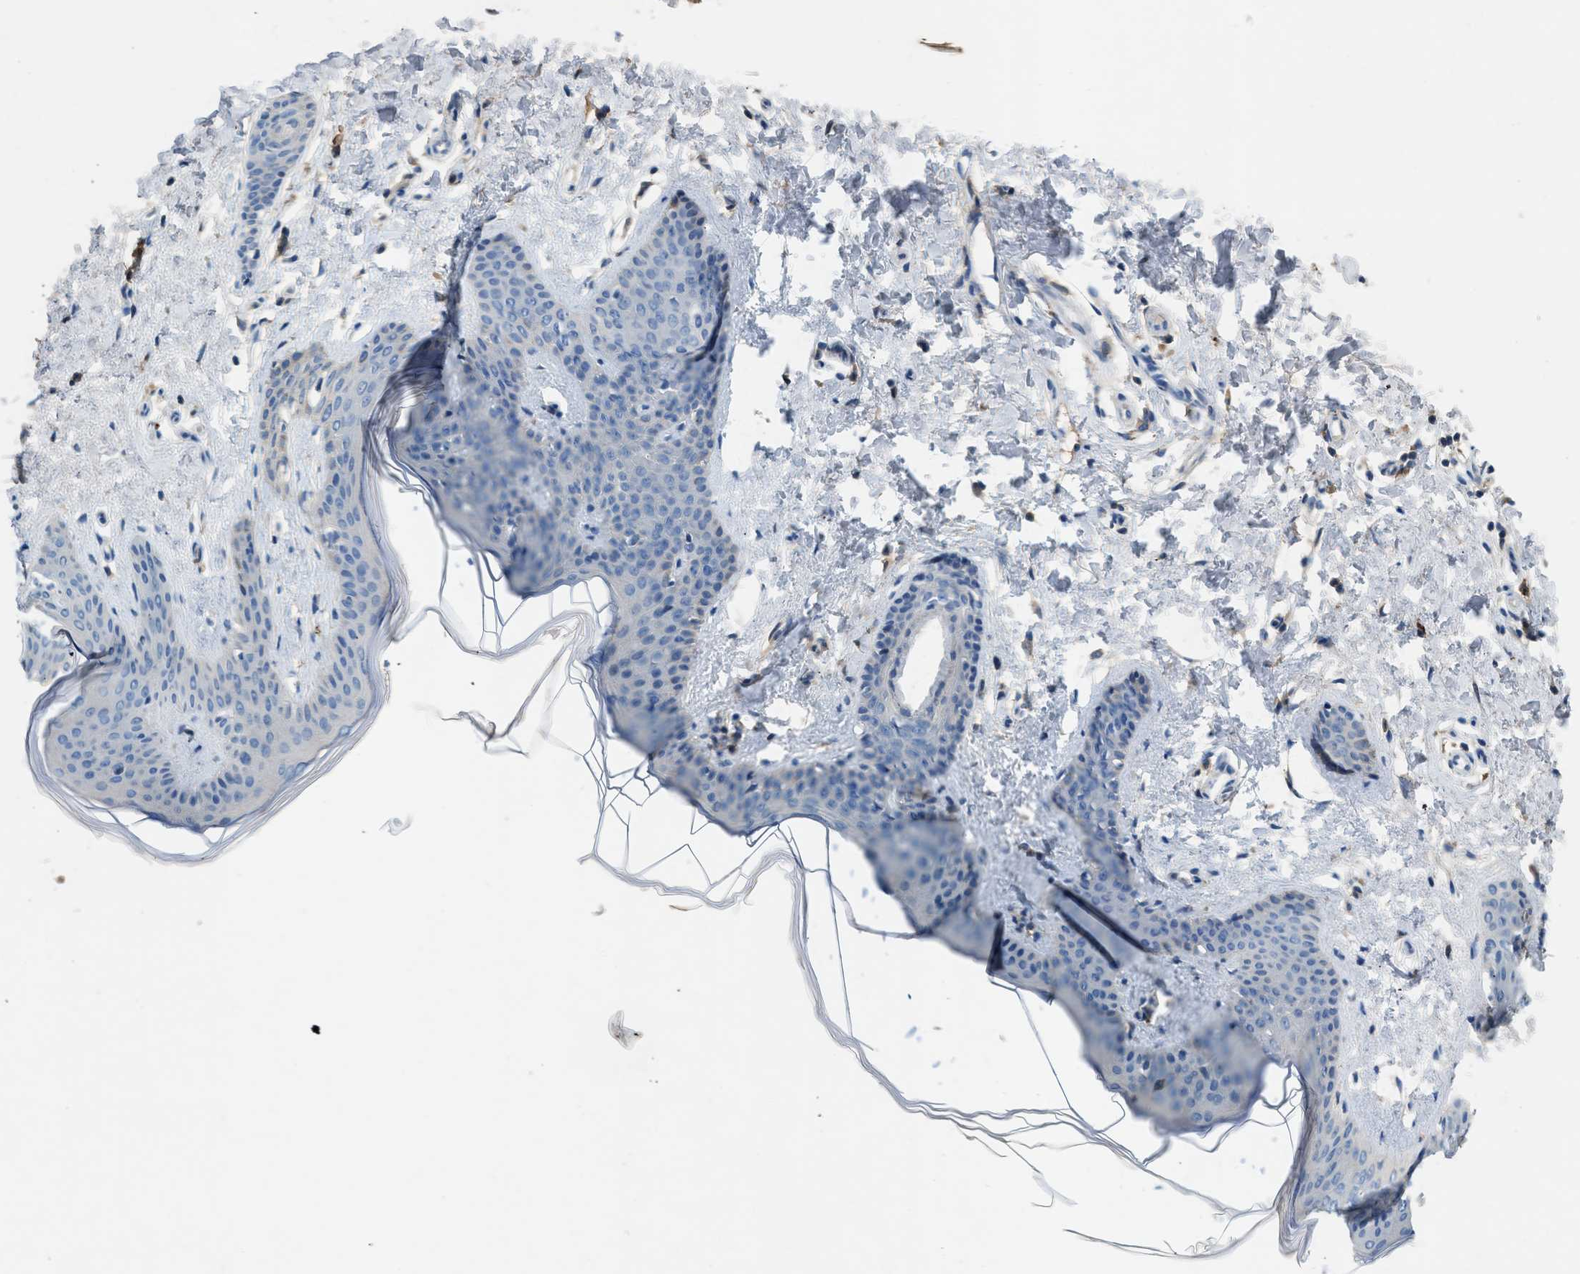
{"staining": {"intensity": "moderate", "quantity": "25%-75%", "location": "cytoplasmic/membranous"}, "tissue": "skin", "cell_type": "Fibroblasts", "image_type": "normal", "snomed": [{"axis": "morphology", "description": "Normal tissue, NOS"}, {"axis": "topography", "description": "Skin"}], "caption": "Immunohistochemistry image of normal skin stained for a protein (brown), which reveals medium levels of moderate cytoplasmic/membranous staining in about 25%-75% of fibroblasts.", "gene": "RWDD2B", "patient": {"sex": "female", "age": 17}}